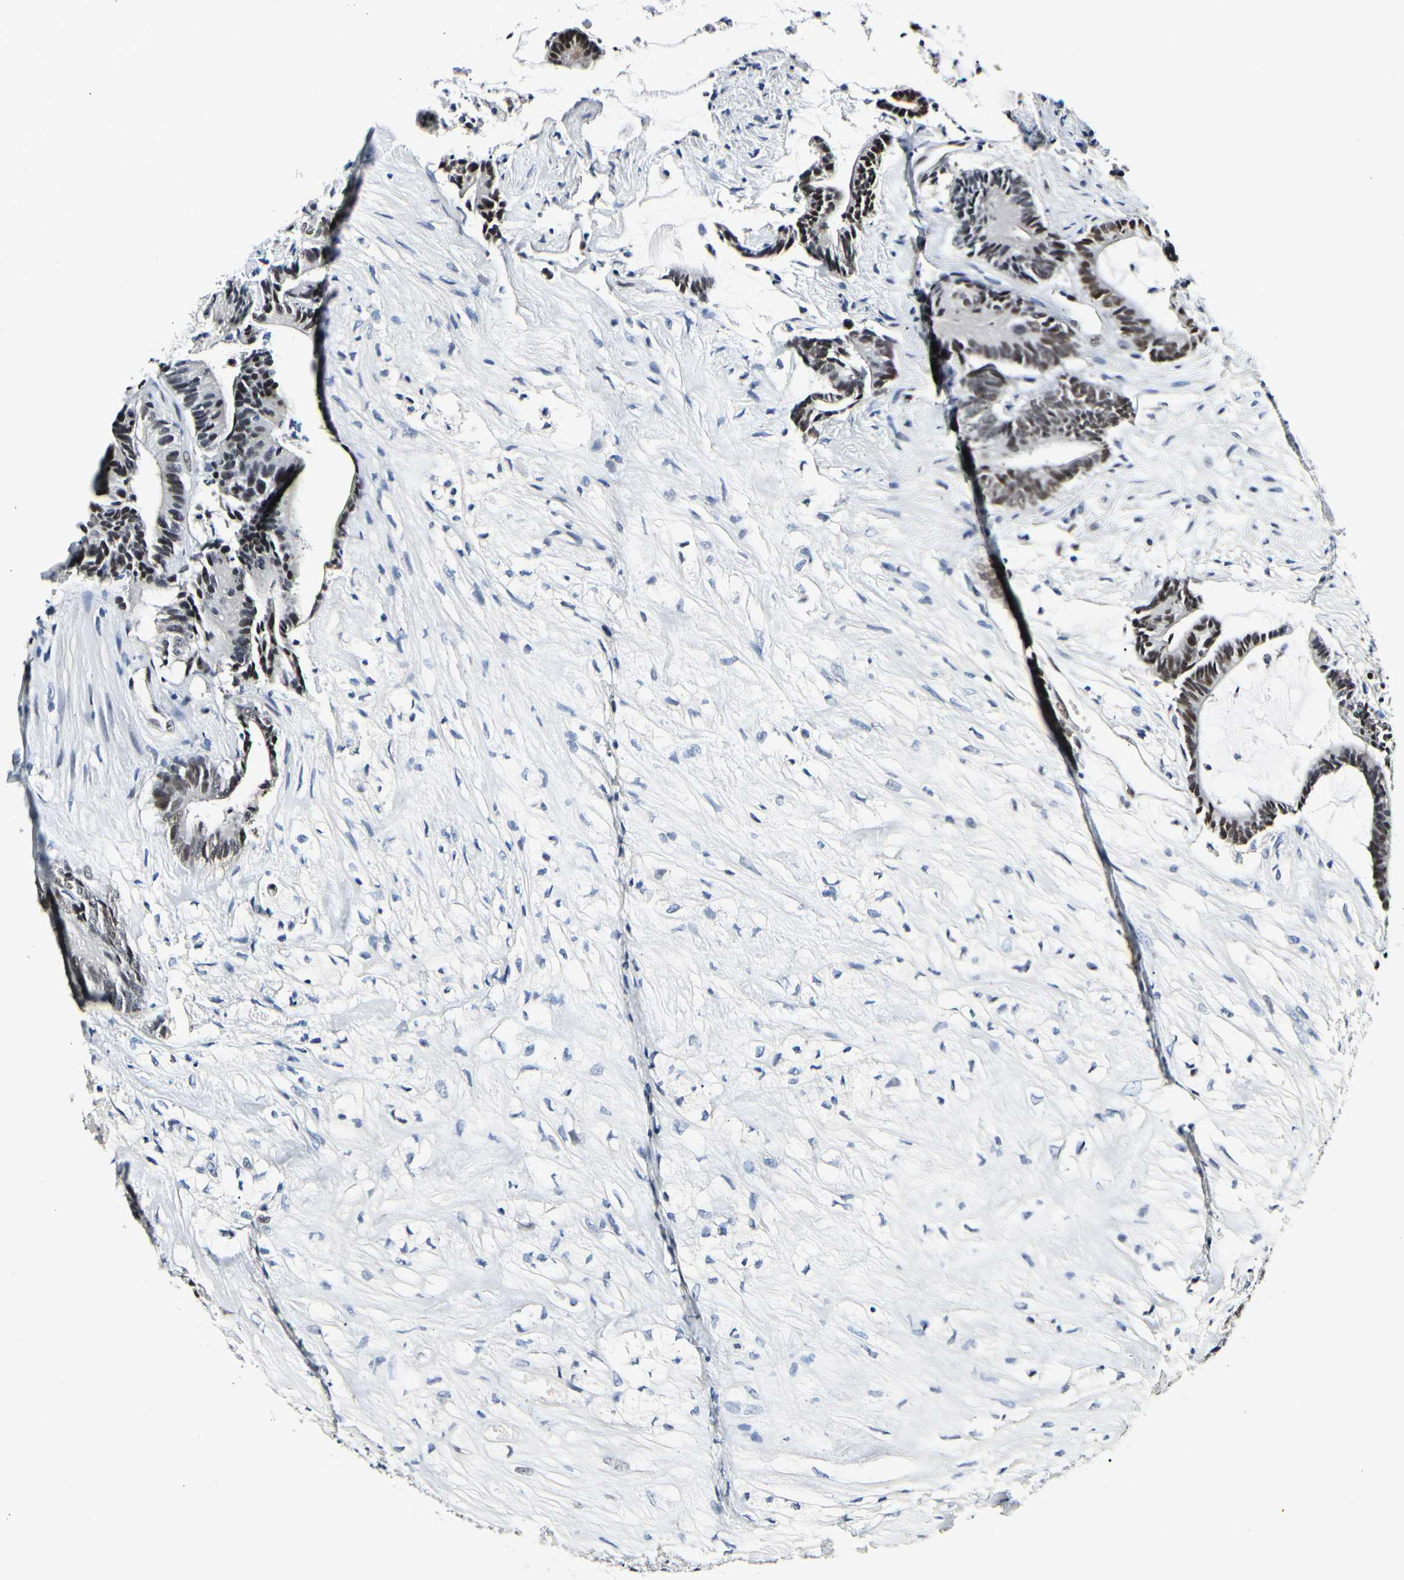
{"staining": {"intensity": "moderate", "quantity": "25%-75%", "location": "nuclear"}, "tissue": "colorectal cancer", "cell_type": "Tumor cells", "image_type": "cancer", "snomed": [{"axis": "morphology", "description": "Adenocarcinoma, NOS"}, {"axis": "topography", "description": "Colon"}], "caption": "Immunohistochemical staining of human colorectal adenocarcinoma exhibits moderate nuclear protein expression in about 25%-75% of tumor cells.", "gene": "NFIA", "patient": {"sex": "female", "age": 84}}